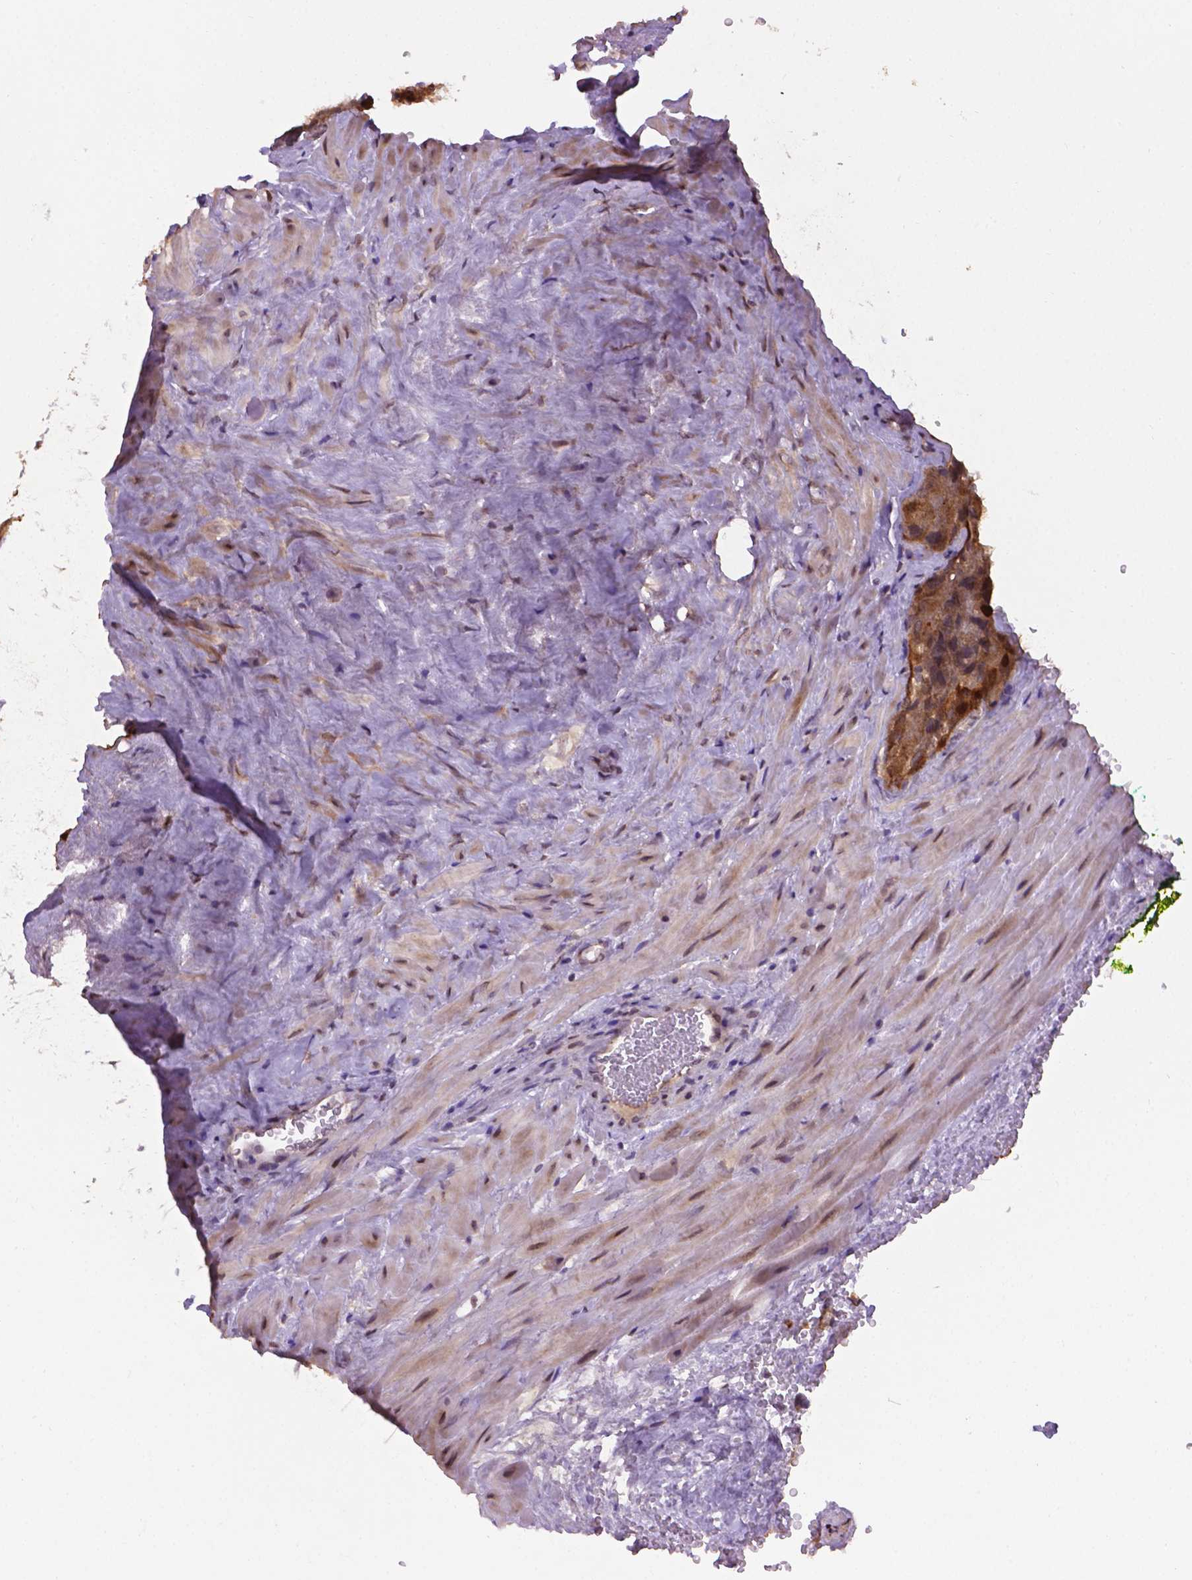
{"staining": {"intensity": "moderate", "quantity": ">75%", "location": "cytoplasmic/membranous"}, "tissue": "seminal vesicle", "cell_type": "Glandular cells", "image_type": "normal", "snomed": [{"axis": "morphology", "description": "Normal tissue, NOS"}, {"axis": "topography", "description": "Seminal veicle"}], "caption": "Moderate cytoplasmic/membranous protein positivity is seen in about >75% of glandular cells in seminal vesicle.", "gene": "ENSG00000289700", "patient": {"sex": "male", "age": 69}}